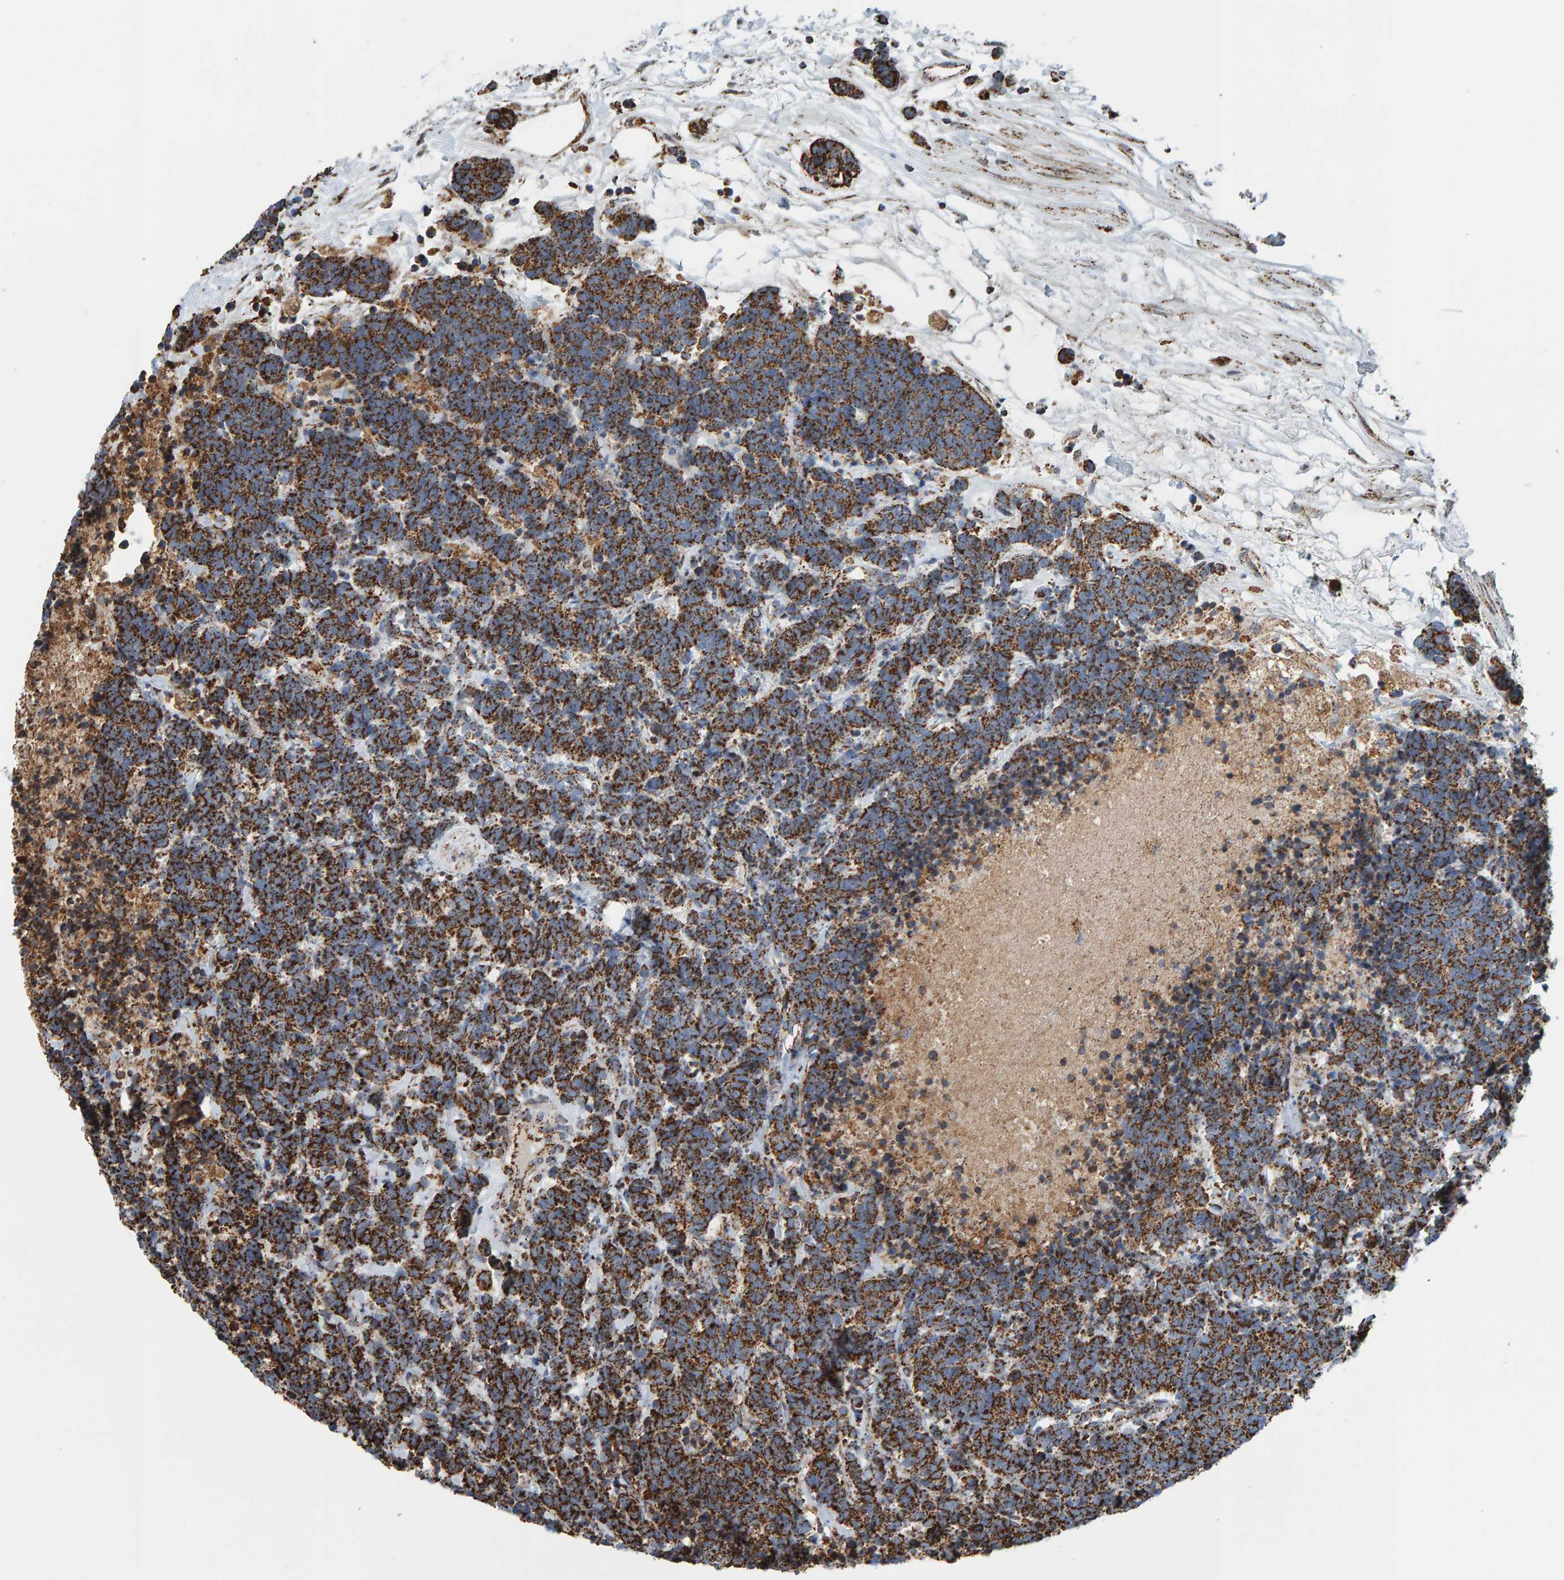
{"staining": {"intensity": "strong", "quantity": ">75%", "location": "cytoplasmic/membranous"}, "tissue": "carcinoid", "cell_type": "Tumor cells", "image_type": "cancer", "snomed": [{"axis": "morphology", "description": "Carcinoma, NOS"}, {"axis": "morphology", "description": "Carcinoid, malignant, NOS"}, {"axis": "topography", "description": "Urinary bladder"}], "caption": "Strong cytoplasmic/membranous protein expression is seen in approximately >75% of tumor cells in carcinoid (malignant).", "gene": "MRPL45", "patient": {"sex": "male", "age": 57}}